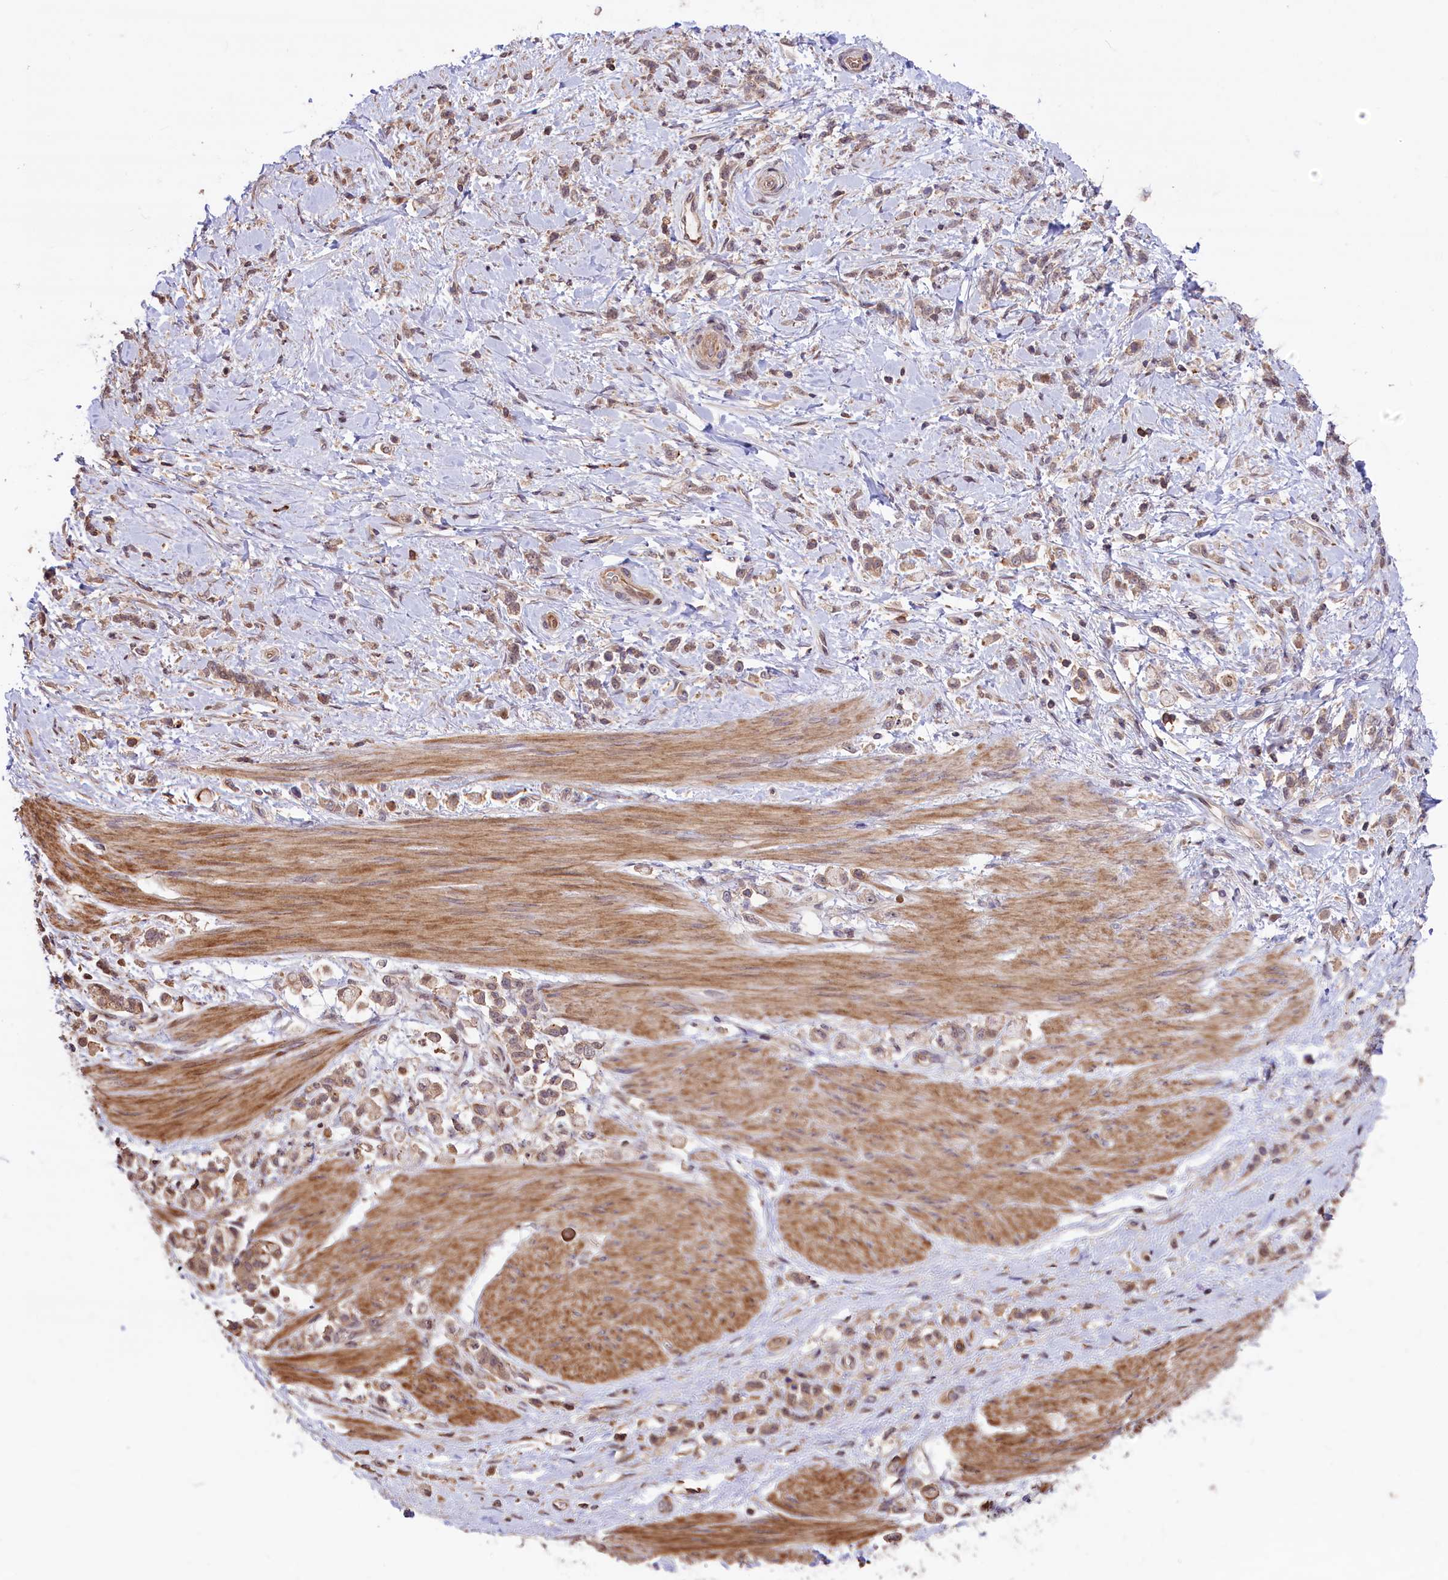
{"staining": {"intensity": "weak", "quantity": ">75%", "location": "cytoplasmic/membranous,nuclear"}, "tissue": "stomach cancer", "cell_type": "Tumor cells", "image_type": "cancer", "snomed": [{"axis": "morphology", "description": "Adenocarcinoma, NOS"}, {"axis": "topography", "description": "Stomach"}], "caption": "DAB (3,3'-diaminobenzidine) immunohistochemical staining of human stomach cancer displays weak cytoplasmic/membranous and nuclear protein staining in approximately >75% of tumor cells.", "gene": "RIC8A", "patient": {"sex": "female", "age": 60}}